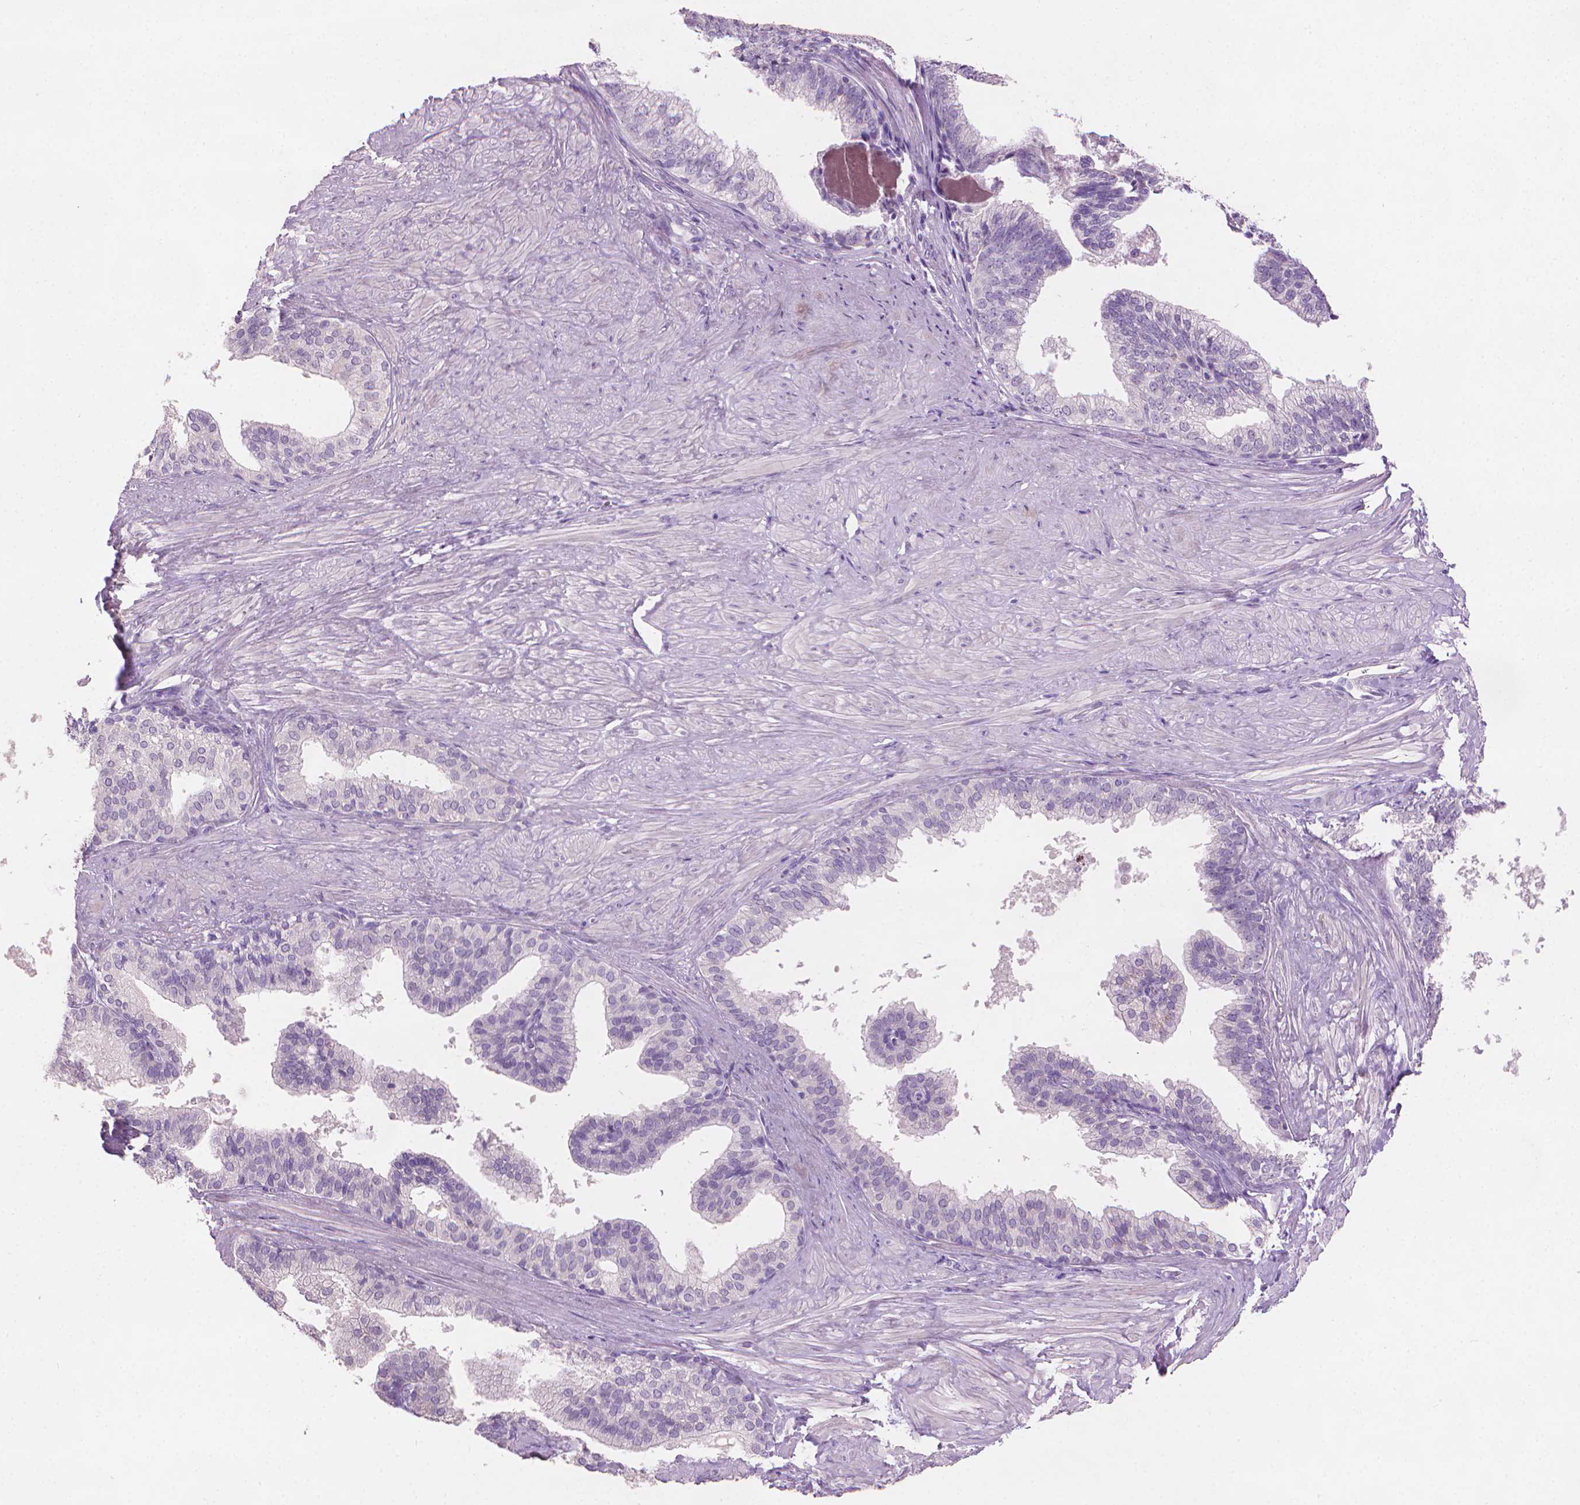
{"staining": {"intensity": "negative", "quantity": "none", "location": "none"}, "tissue": "prostate", "cell_type": "Glandular cells", "image_type": "normal", "snomed": [{"axis": "morphology", "description": "Normal tissue, NOS"}, {"axis": "topography", "description": "Prostate"}, {"axis": "topography", "description": "Peripheral nerve tissue"}], "caption": "A micrograph of prostate stained for a protein displays no brown staining in glandular cells. (Stains: DAB (3,3'-diaminobenzidine) immunohistochemistry with hematoxylin counter stain, Microscopy: brightfield microscopy at high magnification).", "gene": "MLANA", "patient": {"sex": "male", "age": 55}}